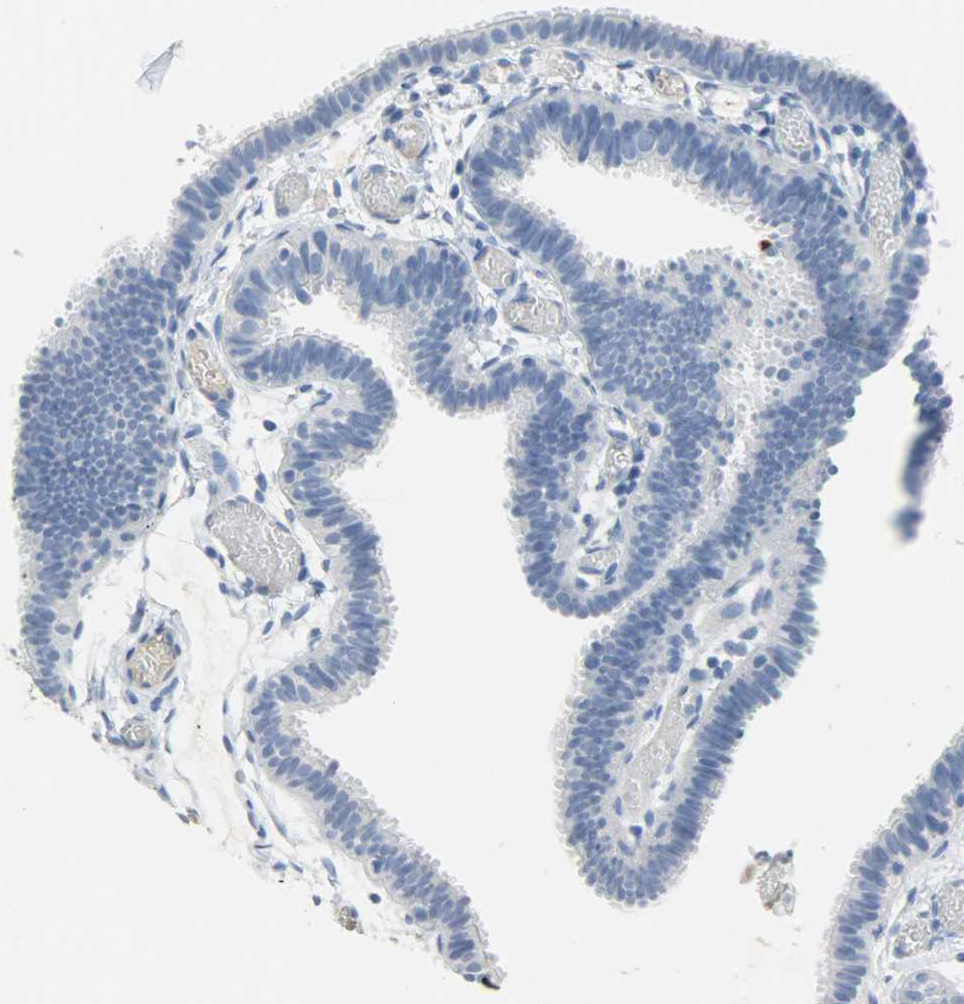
{"staining": {"intensity": "negative", "quantity": "none", "location": "none"}, "tissue": "fallopian tube", "cell_type": "Glandular cells", "image_type": "normal", "snomed": [{"axis": "morphology", "description": "Normal tissue, NOS"}, {"axis": "topography", "description": "Fallopian tube"}], "caption": "Image shows no protein expression in glandular cells of unremarkable fallopian tube. (DAB (3,3'-diaminobenzidine) immunohistochemistry visualized using brightfield microscopy, high magnification).", "gene": "CRP", "patient": {"sex": "female", "age": 29}}